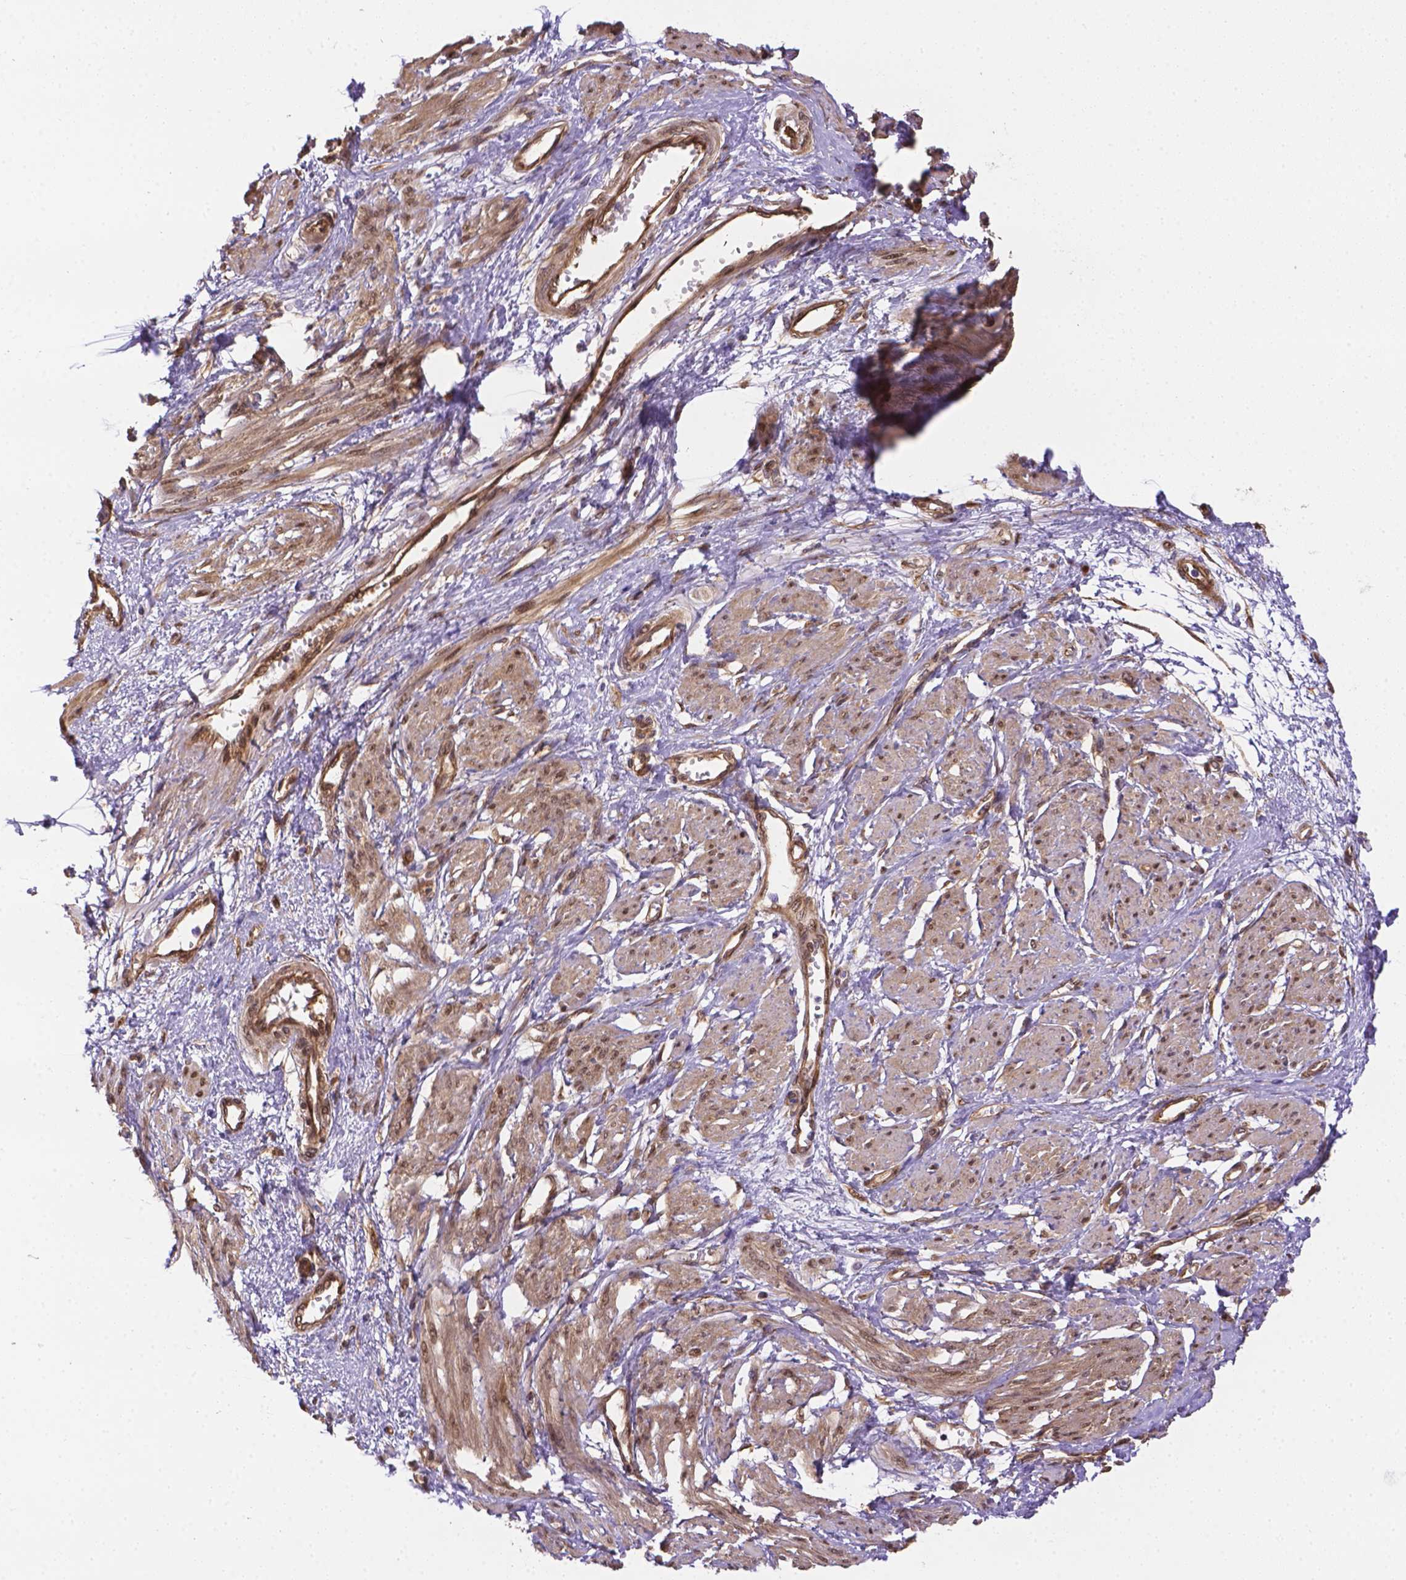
{"staining": {"intensity": "weak", "quantity": ">75%", "location": "cytoplasmic/membranous,nuclear"}, "tissue": "smooth muscle", "cell_type": "Smooth muscle cells", "image_type": "normal", "snomed": [{"axis": "morphology", "description": "Normal tissue, NOS"}, {"axis": "topography", "description": "Smooth muscle"}, {"axis": "topography", "description": "Uterus"}], "caption": "Protein staining of unremarkable smooth muscle shows weak cytoplasmic/membranous,nuclear staining in about >75% of smooth muscle cells.", "gene": "YAP1", "patient": {"sex": "female", "age": 39}}